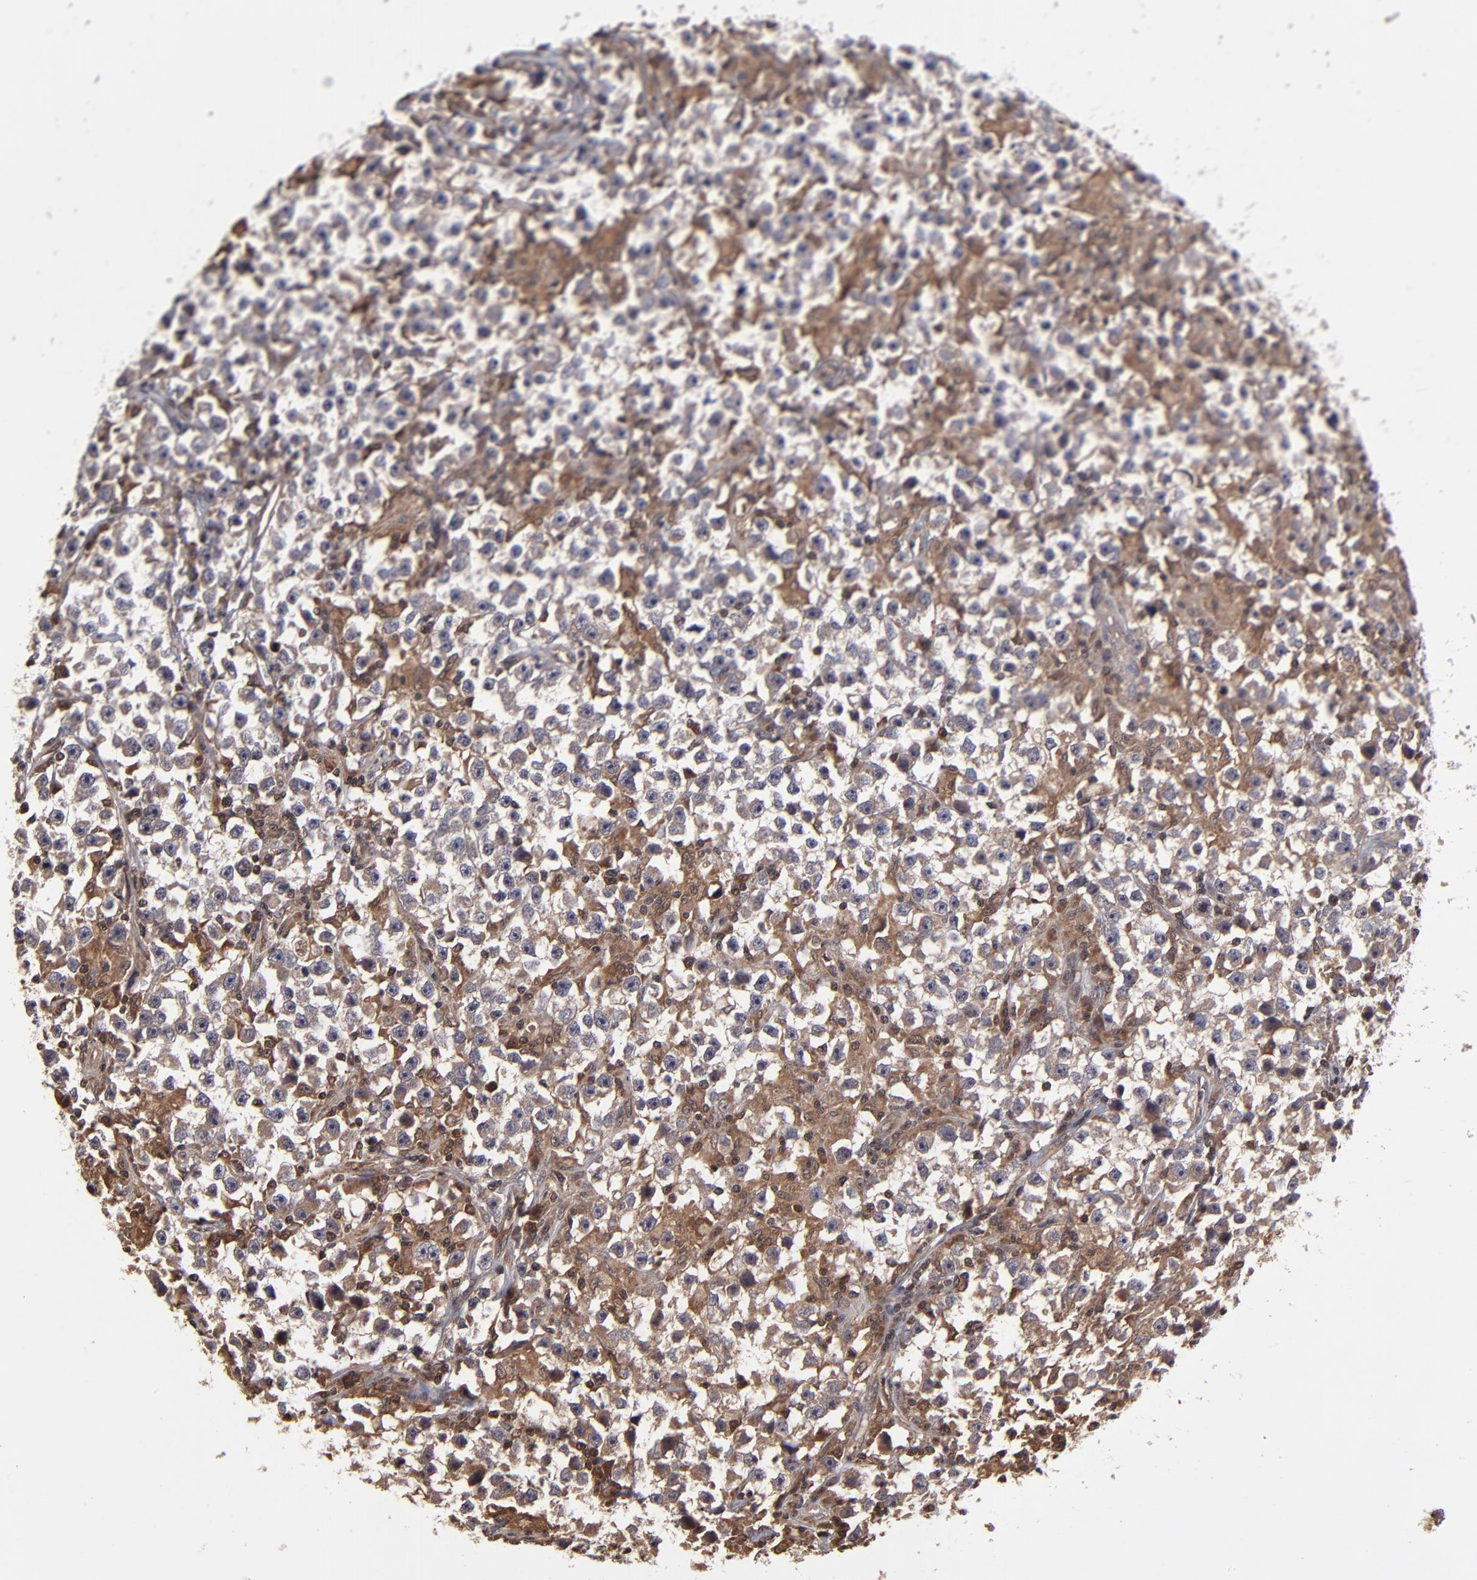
{"staining": {"intensity": "moderate", "quantity": "25%-75%", "location": "cytoplasmic/membranous"}, "tissue": "testis cancer", "cell_type": "Tumor cells", "image_type": "cancer", "snomed": [{"axis": "morphology", "description": "Seminoma, NOS"}, {"axis": "topography", "description": "Testis"}], "caption": "Testis seminoma stained with immunohistochemistry reveals moderate cytoplasmic/membranous staining in approximately 25%-75% of tumor cells. (Stains: DAB (3,3'-diaminobenzidine) in brown, nuclei in blue, Microscopy: brightfield microscopy at high magnification).", "gene": "UBE2L6", "patient": {"sex": "male", "age": 33}}